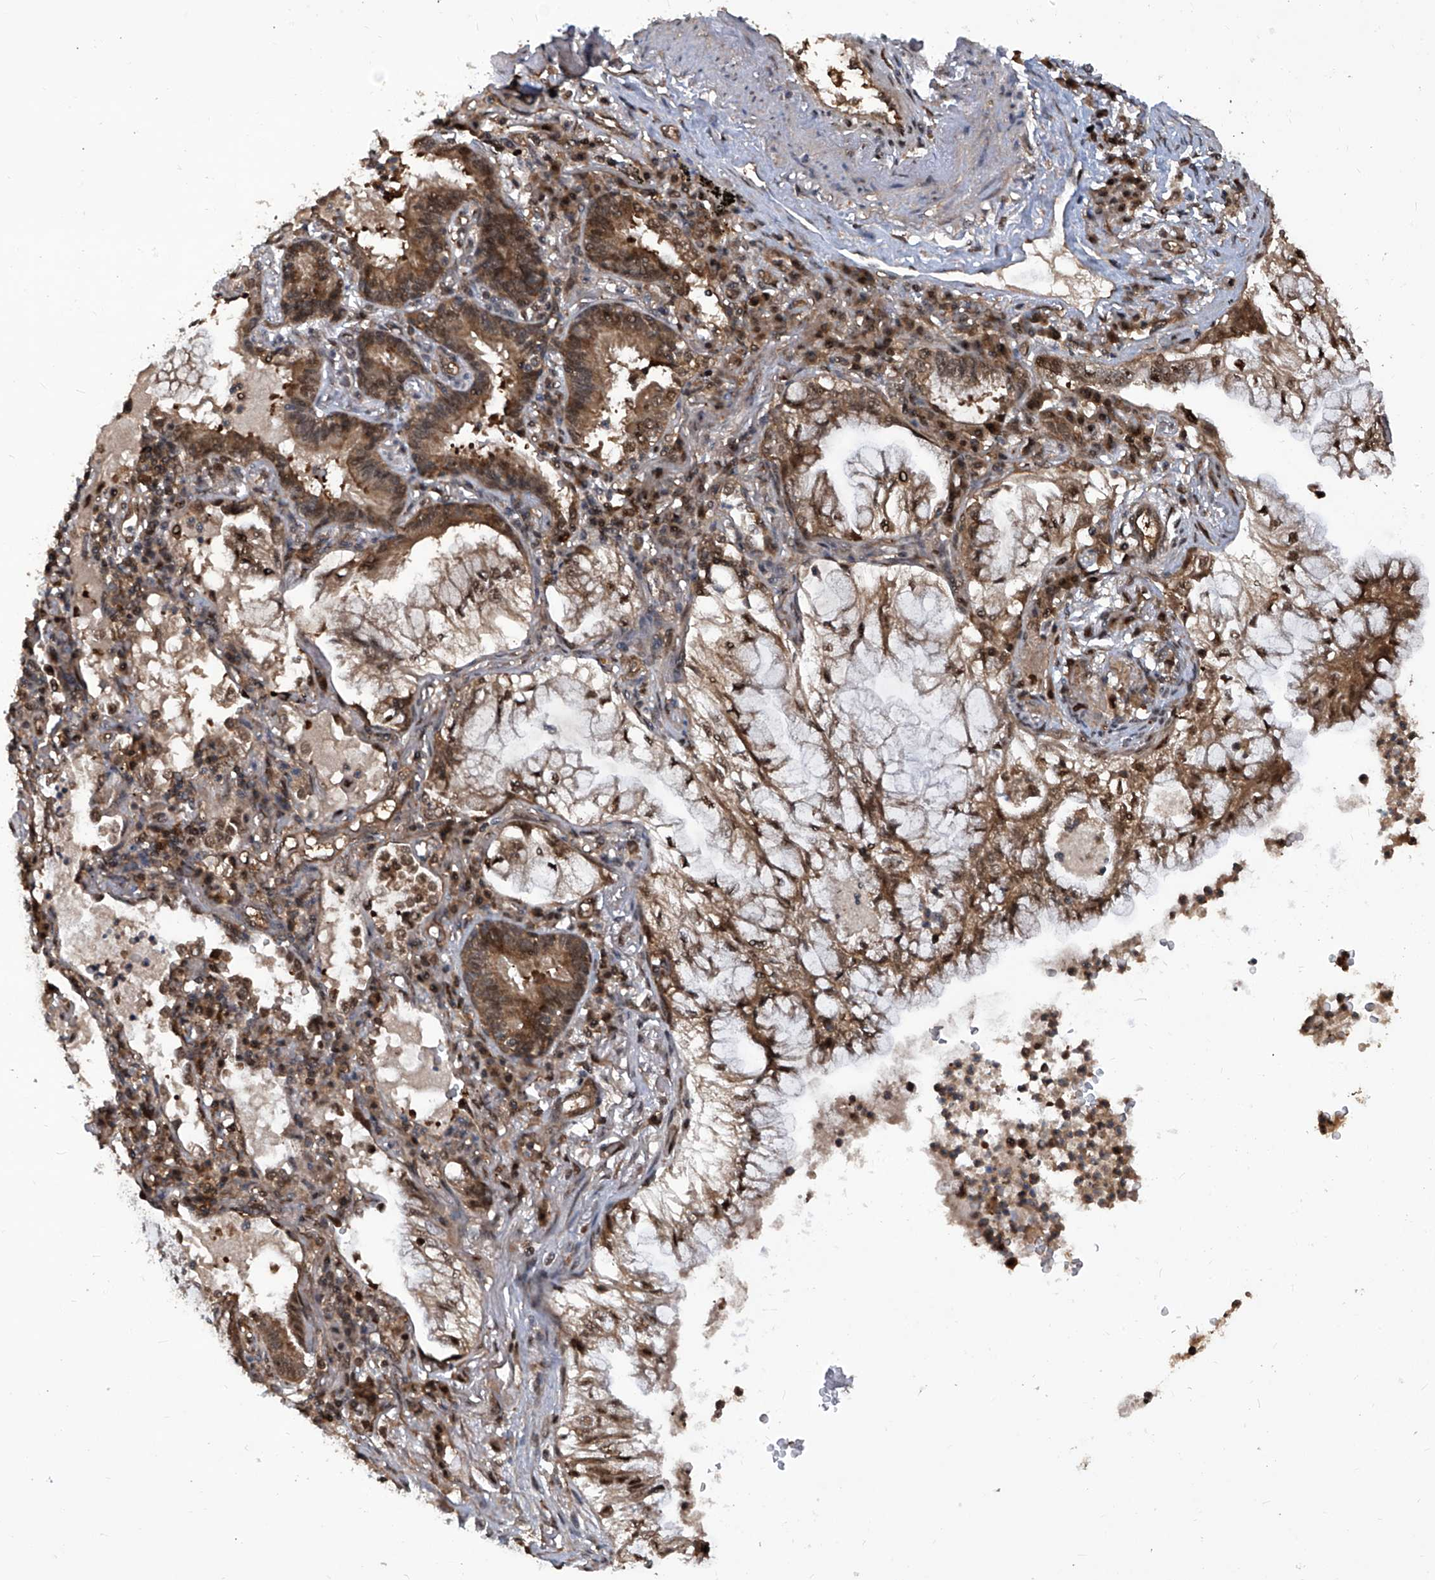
{"staining": {"intensity": "moderate", "quantity": ">75%", "location": "cytoplasmic/membranous,nuclear"}, "tissue": "lung cancer", "cell_type": "Tumor cells", "image_type": "cancer", "snomed": [{"axis": "morphology", "description": "Adenocarcinoma, NOS"}, {"axis": "topography", "description": "Lung"}], "caption": "Human lung cancer stained for a protein (brown) displays moderate cytoplasmic/membranous and nuclear positive positivity in approximately >75% of tumor cells.", "gene": "PSMB1", "patient": {"sex": "female", "age": 70}}